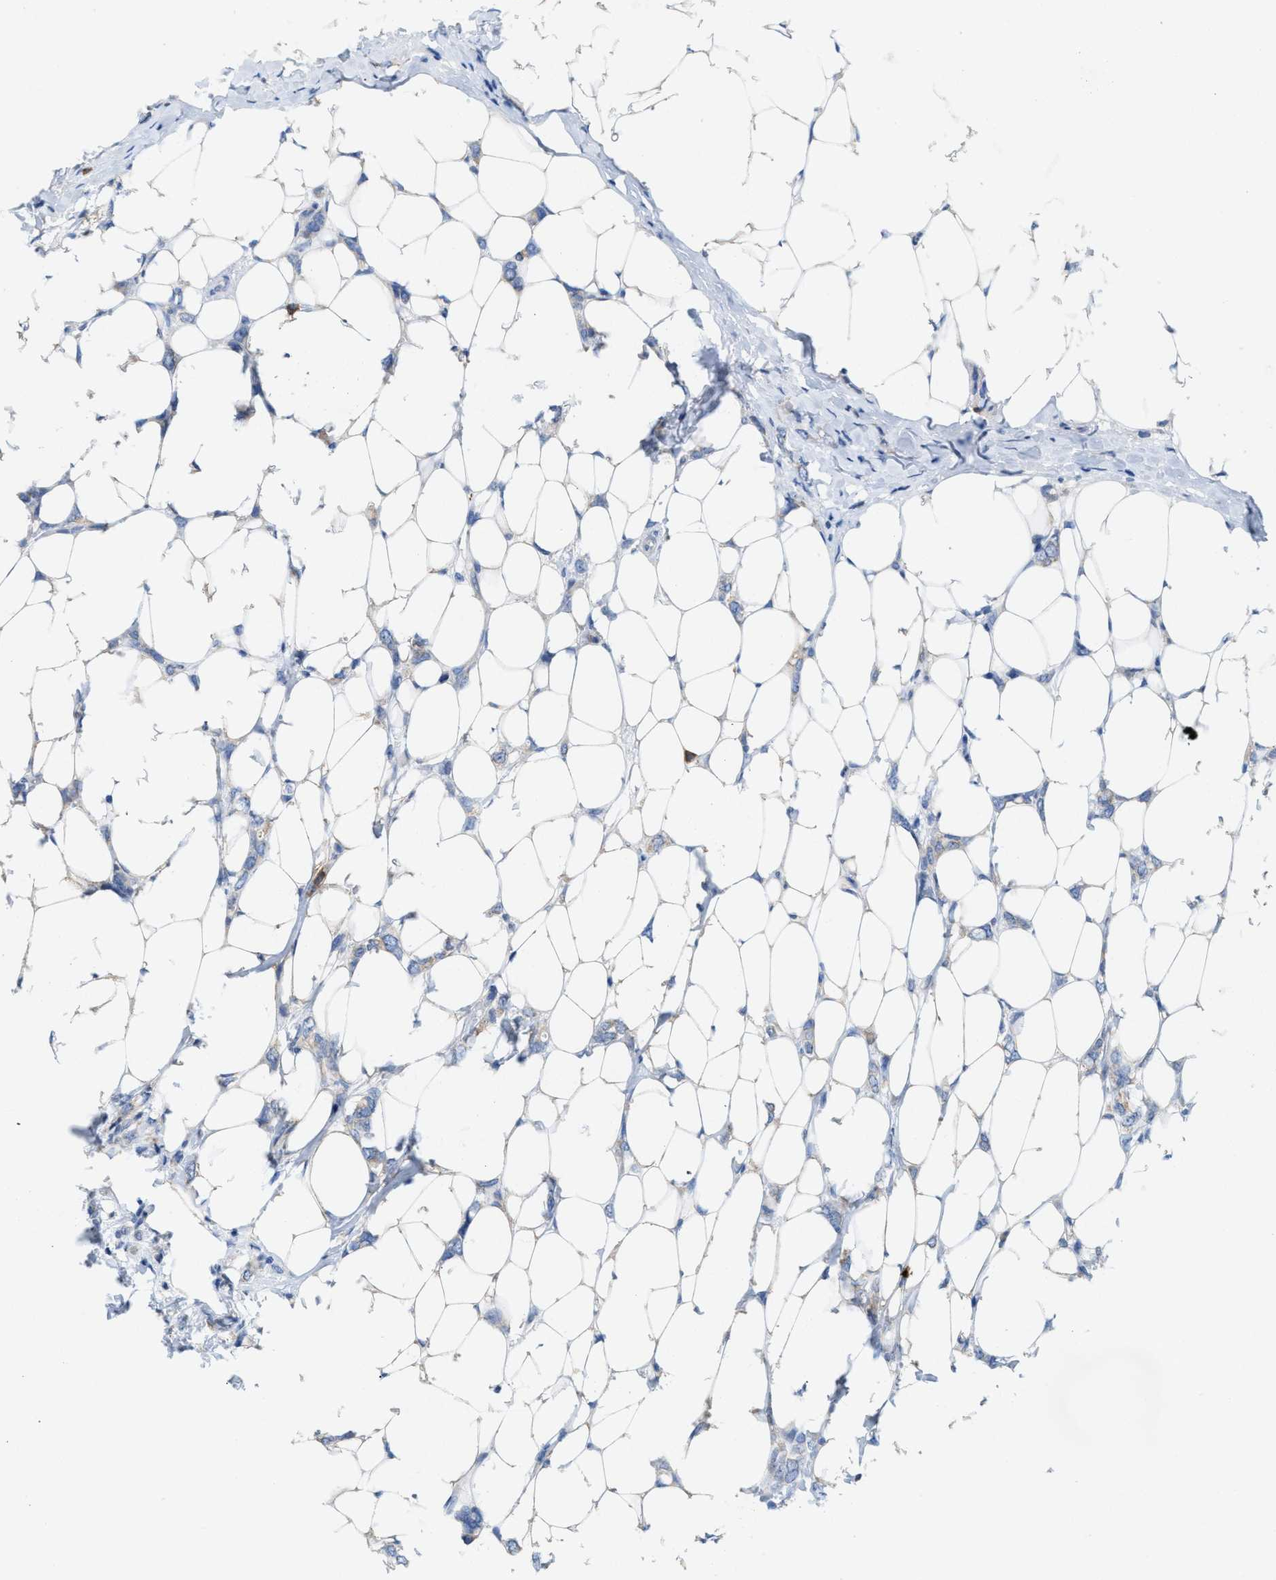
{"staining": {"intensity": "negative", "quantity": "none", "location": "none"}, "tissue": "breast cancer", "cell_type": "Tumor cells", "image_type": "cancer", "snomed": [{"axis": "morphology", "description": "Normal tissue, NOS"}, {"axis": "morphology", "description": "Lobular carcinoma"}, {"axis": "topography", "description": "Breast"}], "caption": "Tumor cells show no significant positivity in breast cancer.", "gene": "DYNC2I1", "patient": {"sex": "female", "age": 47}}